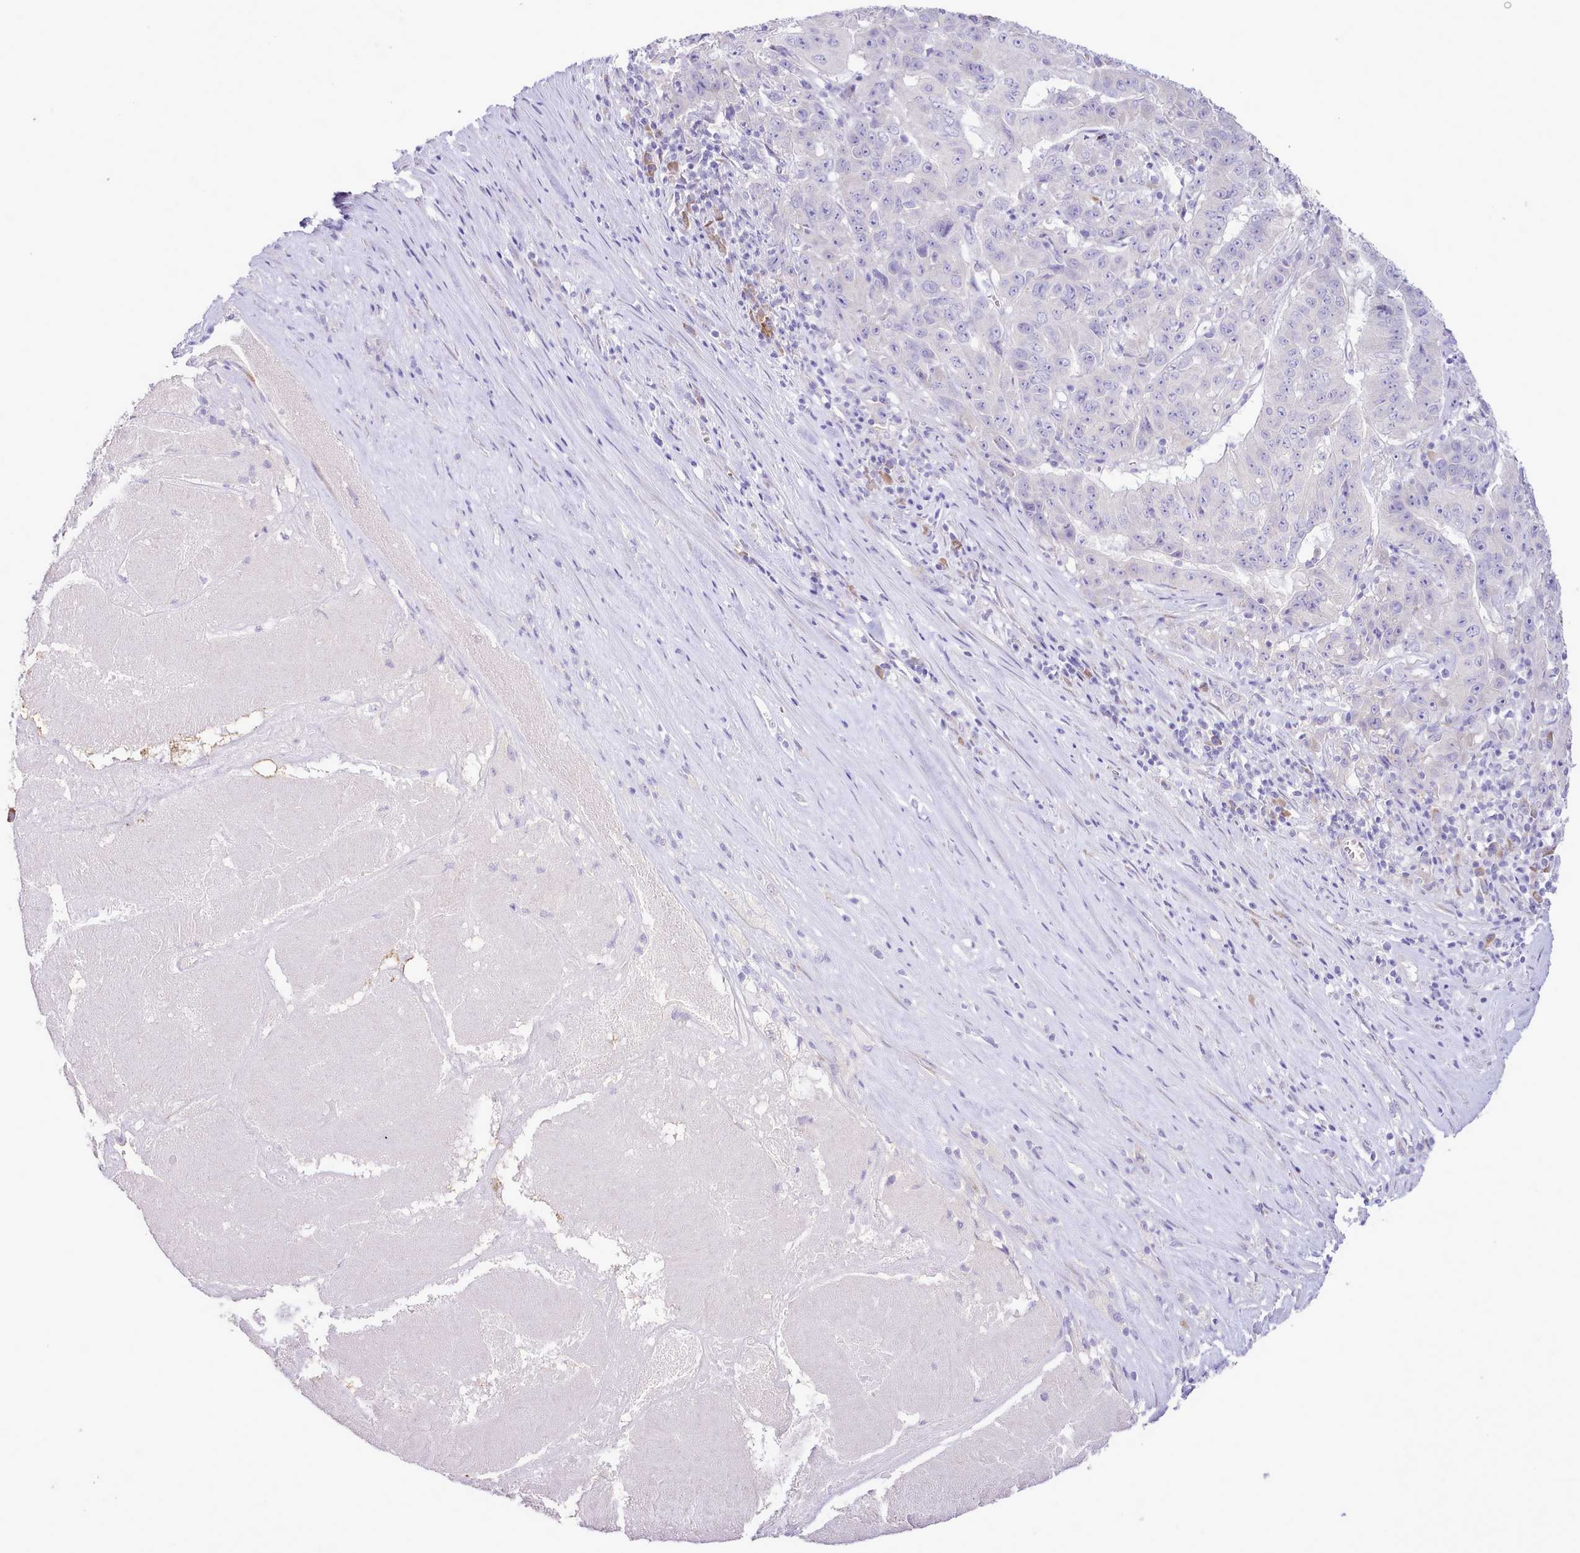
{"staining": {"intensity": "negative", "quantity": "none", "location": "none"}, "tissue": "pancreatic cancer", "cell_type": "Tumor cells", "image_type": "cancer", "snomed": [{"axis": "morphology", "description": "Adenocarcinoma, NOS"}, {"axis": "topography", "description": "Pancreas"}], "caption": "Pancreatic cancer was stained to show a protein in brown. There is no significant staining in tumor cells.", "gene": "CCL1", "patient": {"sex": "male", "age": 63}}